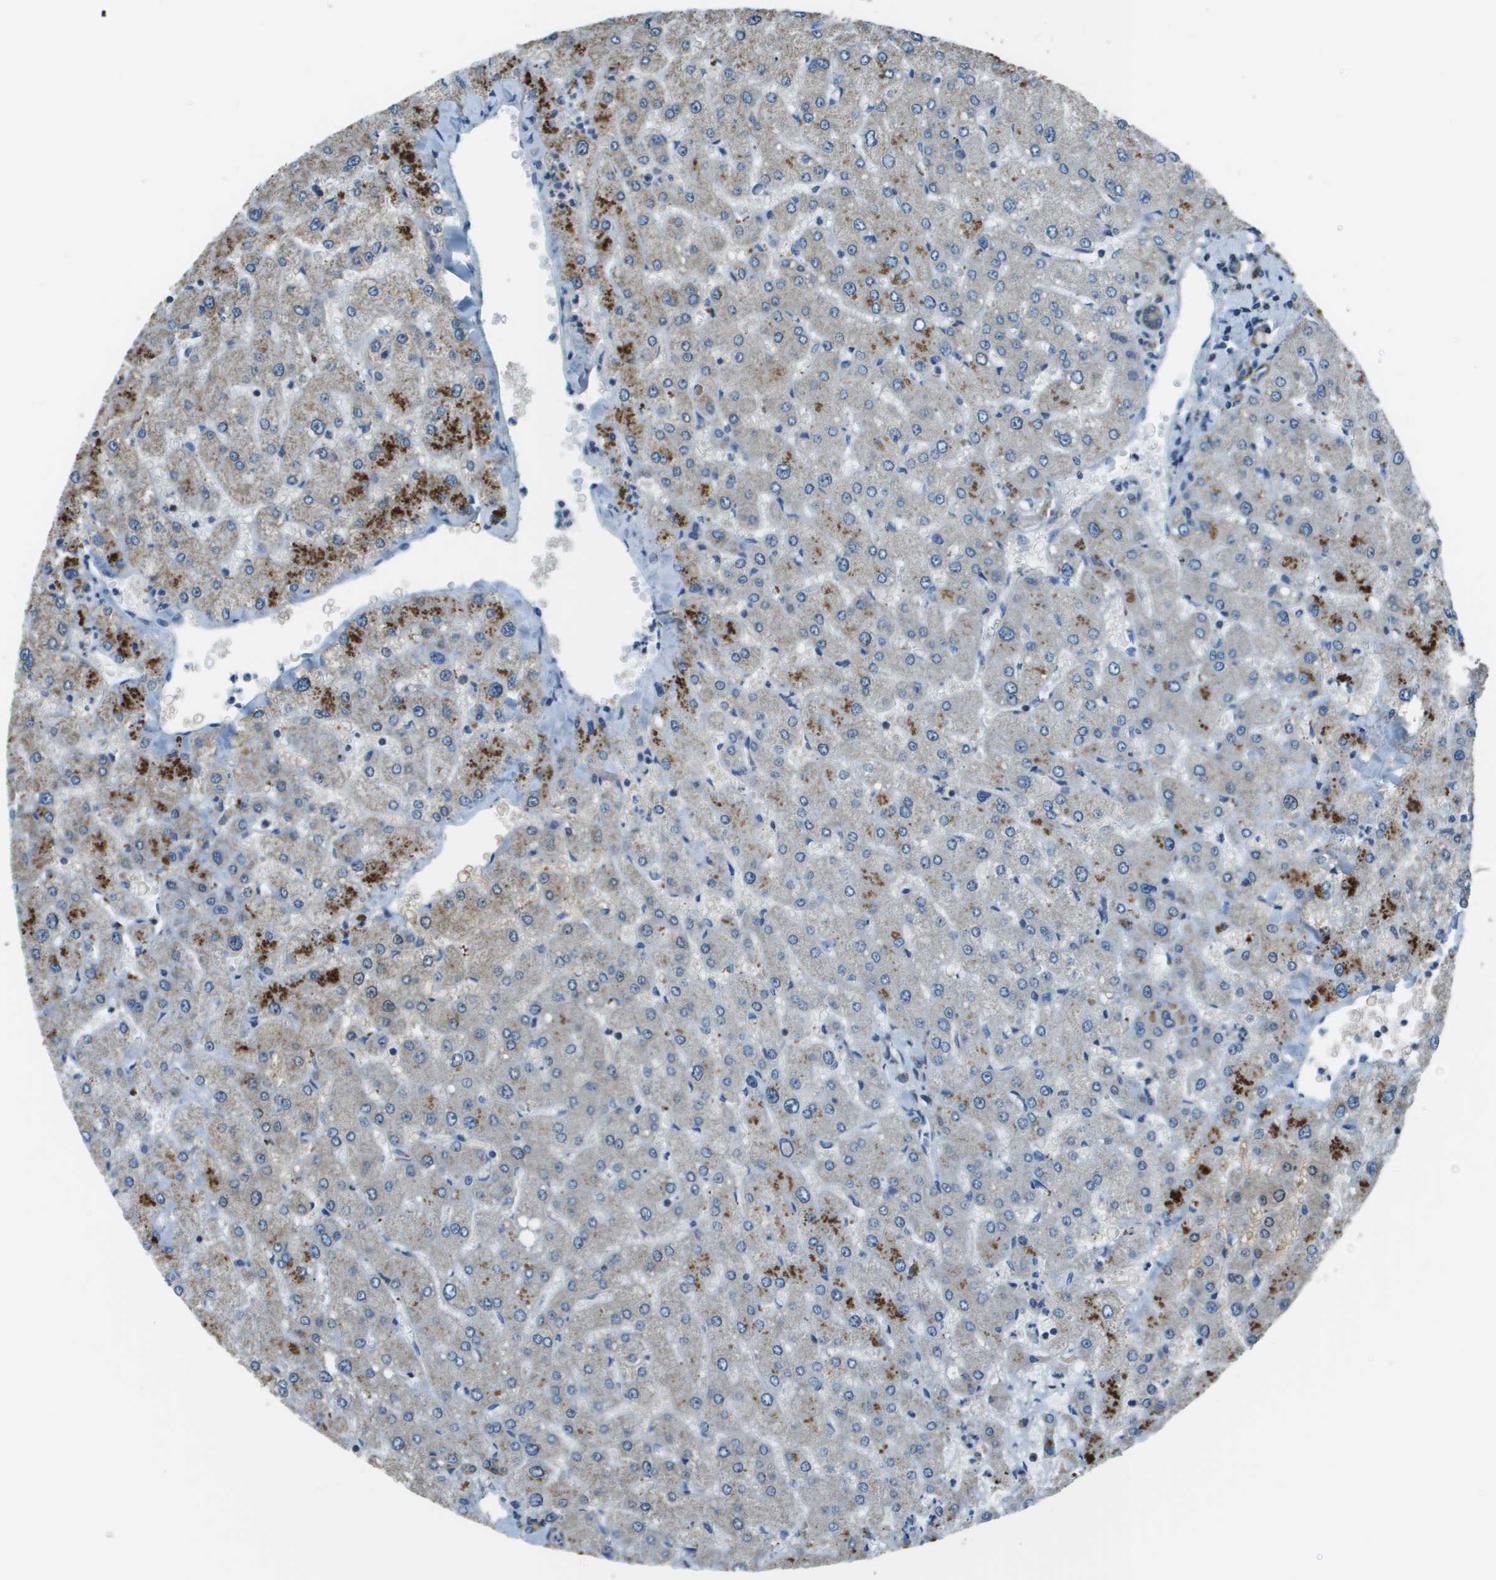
{"staining": {"intensity": "weak", "quantity": "25%-75%", "location": "cytoplasmic/membranous"}, "tissue": "liver", "cell_type": "Cholangiocytes", "image_type": "normal", "snomed": [{"axis": "morphology", "description": "Normal tissue, NOS"}, {"axis": "topography", "description": "Liver"}], "caption": "Protein staining demonstrates weak cytoplasmic/membranous staining in about 25%-75% of cholangiocytes in normal liver. (brown staining indicates protein expression, while blue staining denotes nuclei).", "gene": "TMEM51", "patient": {"sex": "male", "age": 55}}